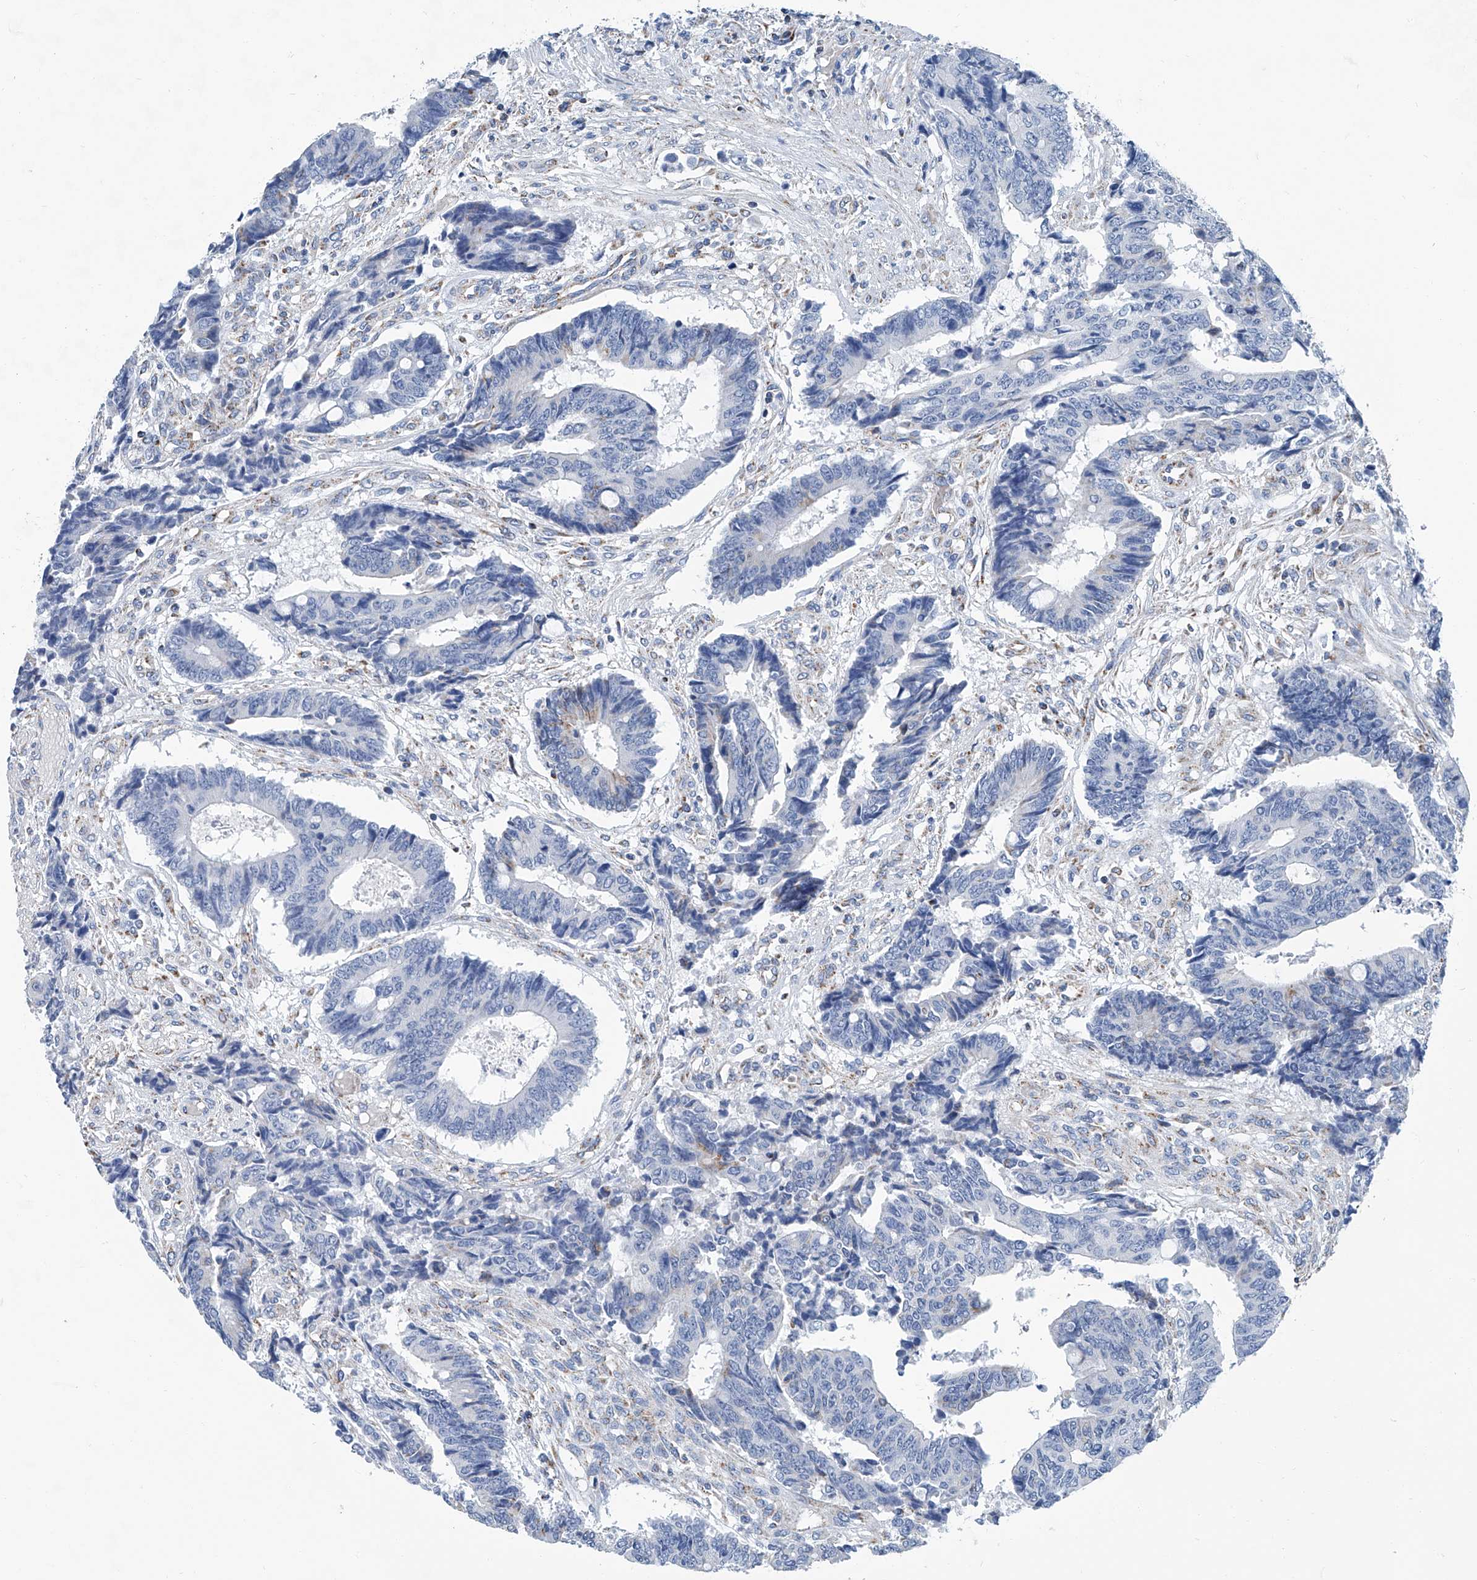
{"staining": {"intensity": "negative", "quantity": "none", "location": "none"}, "tissue": "colorectal cancer", "cell_type": "Tumor cells", "image_type": "cancer", "snomed": [{"axis": "morphology", "description": "Adenocarcinoma, NOS"}, {"axis": "topography", "description": "Rectum"}], "caption": "Immunohistochemistry micrograph of human colorectal adenocarcinoma stained for a protein (brown), which reveals no expression in tumor cells.", "gene": "MT-ND1", "patient": {"sex": "male", "age": 84}}